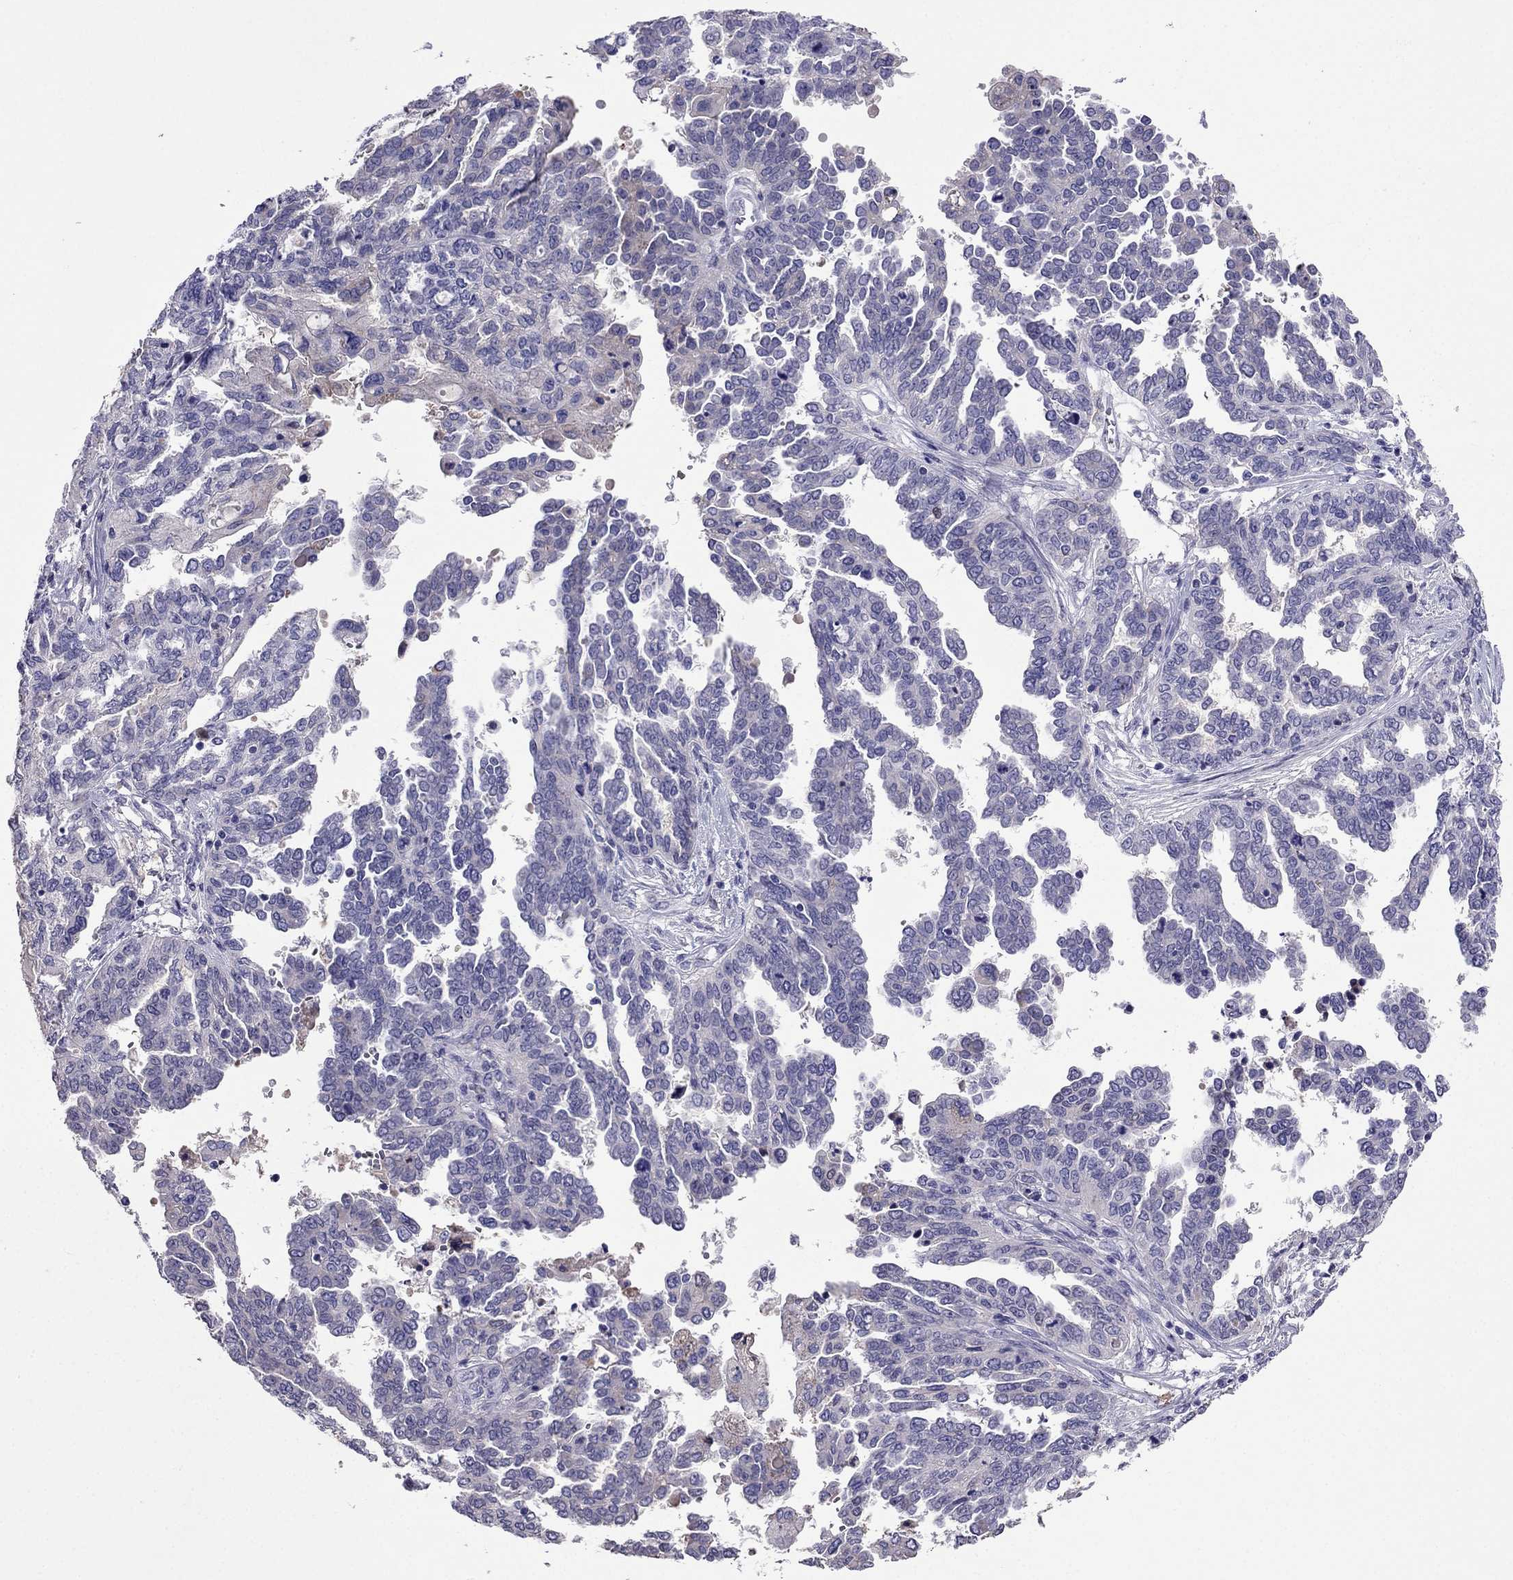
{"staining": {"intensity": "negative", "quantity": "none", "location": "none"}, "tissue": "ovarian cancer", "cell_type": "Tumor cells", "image_type": "cancer", "snomed": [{"axis": "morphology", "description": "Cystadenocarcinoma, serous, NOS"}, {"axis": "topography", "description": "Ovary"}], "caption": "Ovarian serous cystadenocarcinoma was stained to show a protein in brown. There is no significant expression in tumor cells.", "gene": "TBC1D21", "patient": {"sex": "female", "age": 53}}